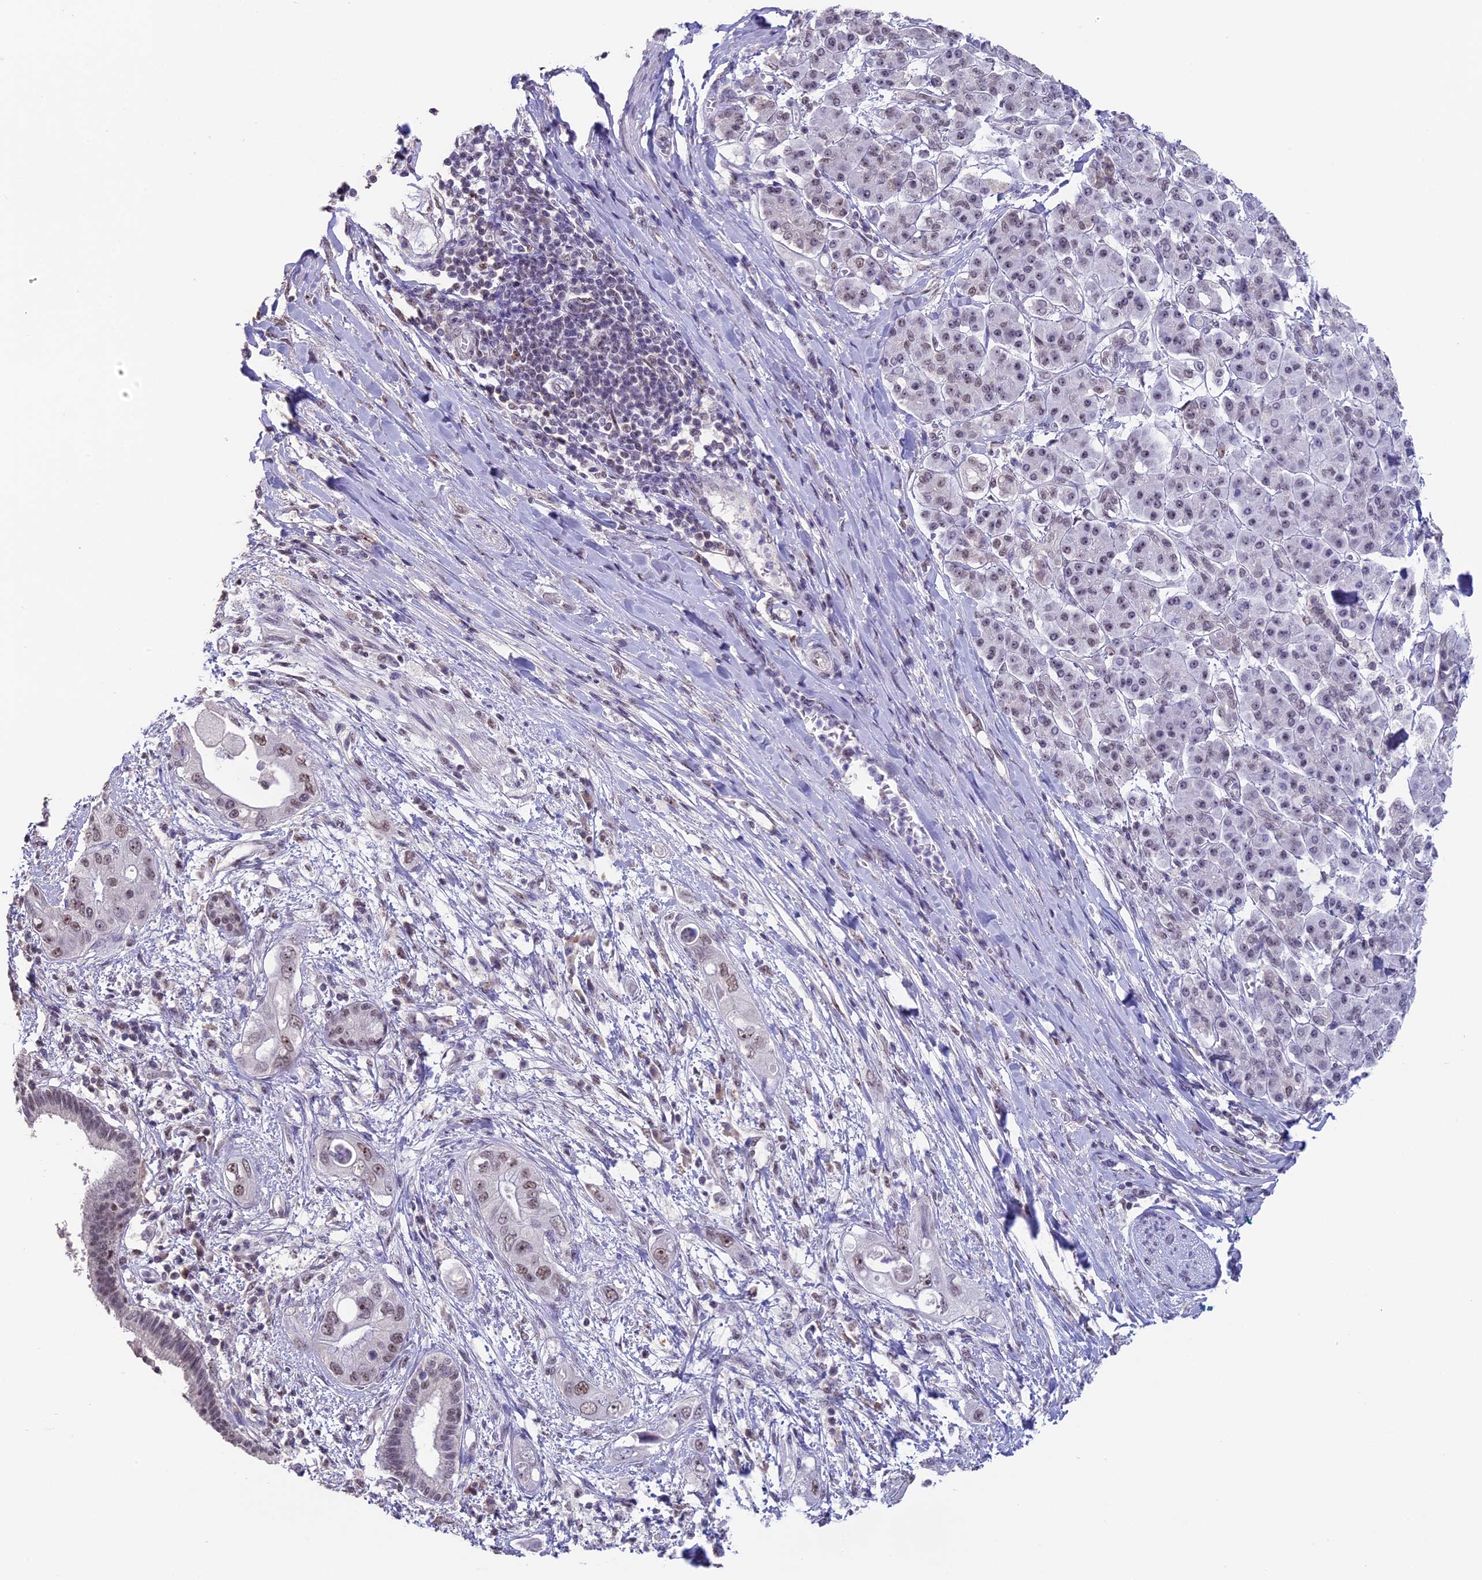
{"staining": {"intensity": "weak", "quantity": "25%-75%", "location": "nuclear"}, "tissue": "pancreatic cancer", "cell_type": "Tumor cells", "image_type": "cancer", "snomed": [{"axis": "morphology", "description": "Inflammation, NOS"}, {"axis": "morphology", "description": "Adenocarcinoma, NOS"}, {"axis": "topography", "description": "Pancreas"}], "caption": "A brown stain shows weak nuclear staining of a protein in human pancreatic cancer tumor cells.", "gene": "SETD2", "patient": {"sex": "female", "age": 56}}